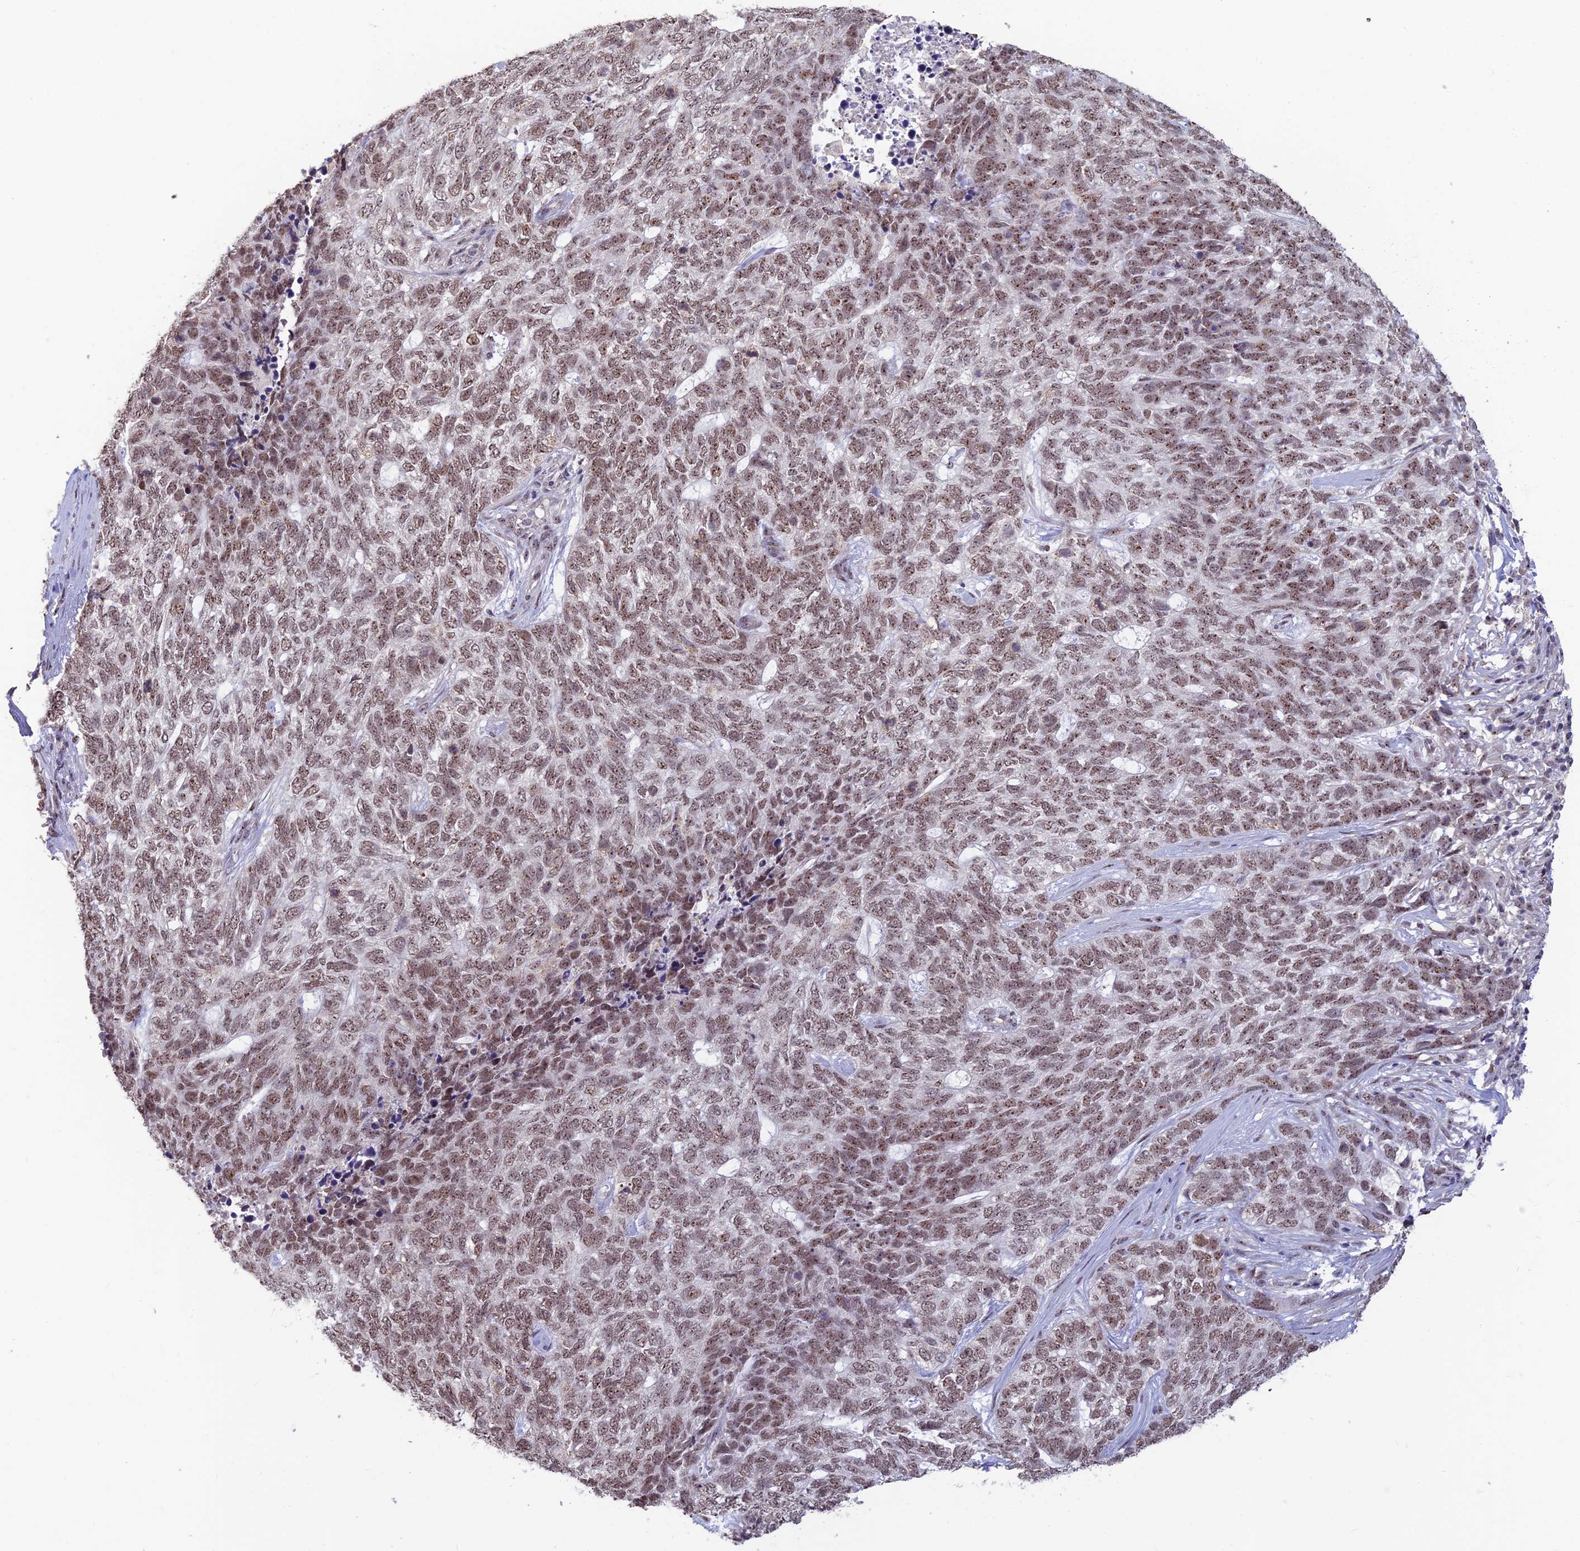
{"staining": {"intensity": "weak", "quantity": ">75%", "location": "nuclear"}, "tissue": "skin cancer", "cell_type": "Tumor cells", "image_type": "cancer", "snomed": [{"axis": "morphology", "description": "Basal cell carcinoma"}, {"axis": "topography", "description": "Skin"}], "caption": "The micrograph displays staining of skin basal cell carcinoma, revealing weak nuclear protein staining (brown color) within tumor cells. (DAB (3,3'-diaminobenzidine) IHC, brown staining for protein, blue staining for nuclei).", "gene": "POLR1G", "patient": {"sex": "female", "age": 65}}